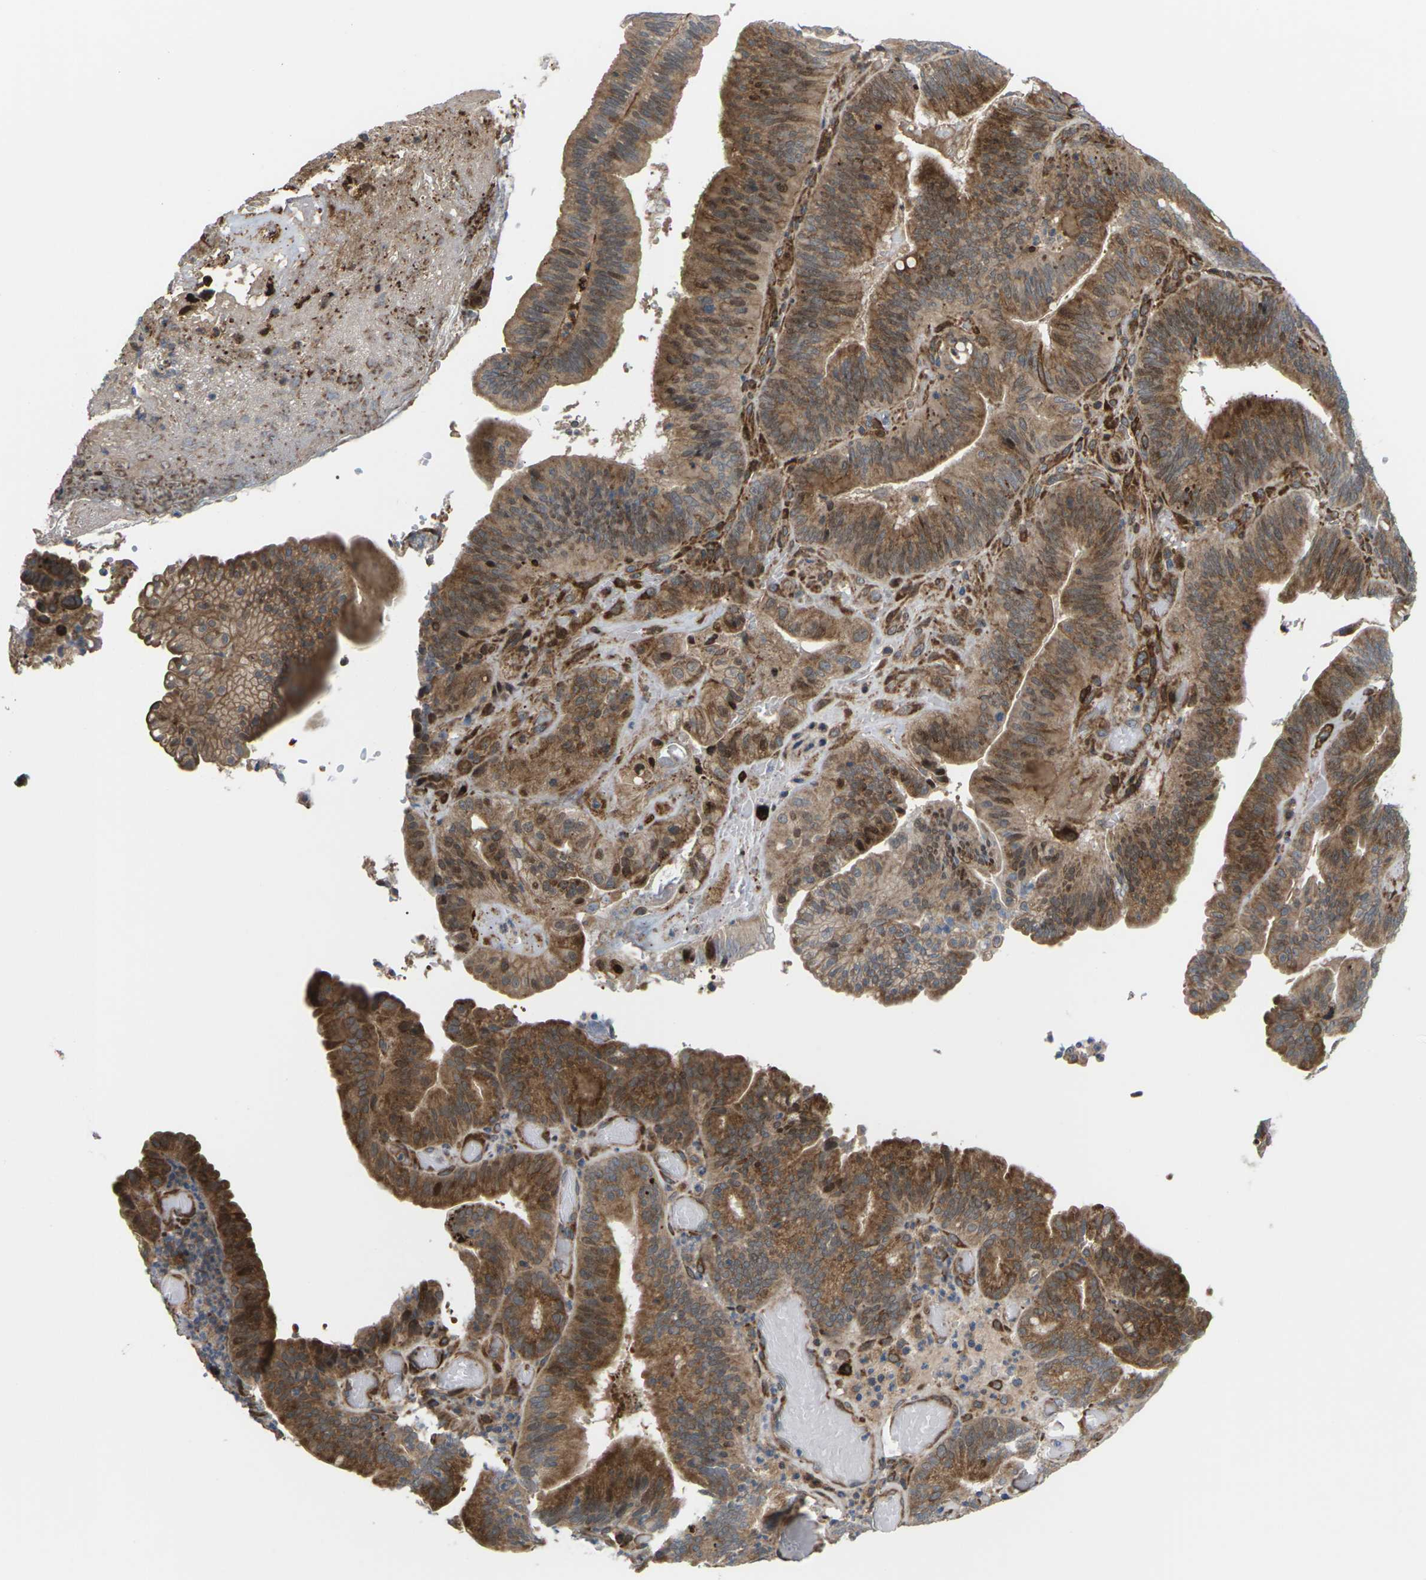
{"staining": {"intensity": "moderate", "quantity": ">75%", "location": "cytoplasmic/membranous,nuclear"}, "tissue": "pancreatic cancer", "cell_type": "Tumor cells", "image_type": "cancer", "snomed": [{"axis": "morphology", "description": "Adenocarcinoma, NOS"}, {"axis": "topography", "description": "Pancreas"}], "caption": "An immunohistochemistry image of tumor tissue is shown. Protein staining in brown shows moderate cytoplasmic/membranous and nuclear positivity in adenocarcinoma (pancreatic) within tumor cells. The staining was performed using DAB (3,3'-diaminobenzidine) to visualize the protein expression in brown, while the nuclei were stained in blue with hematoxylin (Magnification: 20x).", "gene": "ROBO1", "patient": {"sex": "male", "age": 82}}